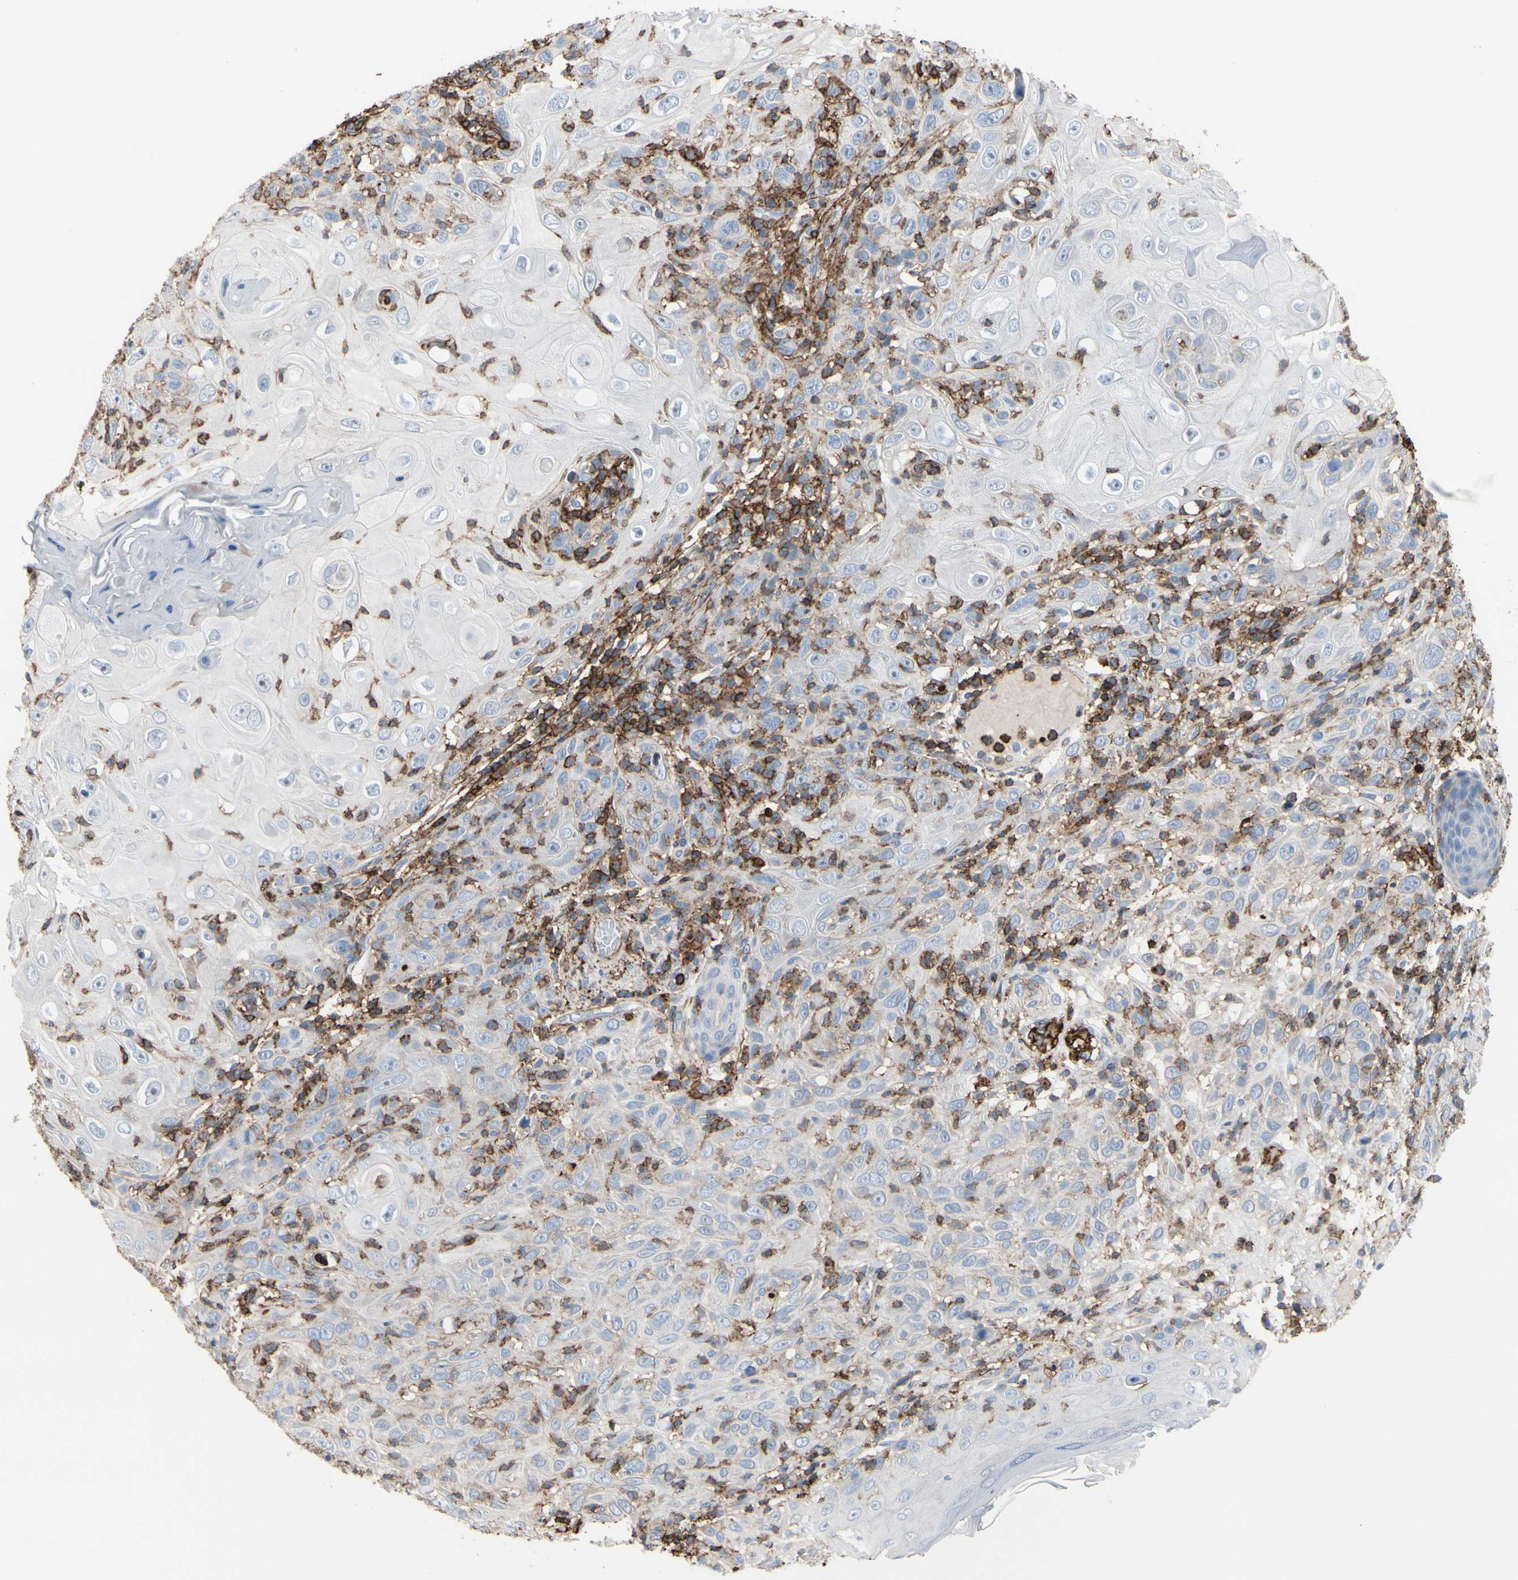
{"staining": {"intensity": "negative", "quantity": "none", "location": "none"}, "tissue": "skin cancer", "cell_type": "Tumor cells", "image_type": "cancer", "snomed": [{"axis": "morphology", "description": "Squamous cell carcinoma, NOS"}, {"axis": "topography", "description": "Skin"}], "caption": "IHC histopathology image of human squamous cell carcinoma (skin) stained for a protein (brown), which displays no positivity in tumor cells. (IHC, brightfield microscopy, high magnification).", "gene": "ANXA6", "patient": {"sex": "female", "age": 88}}